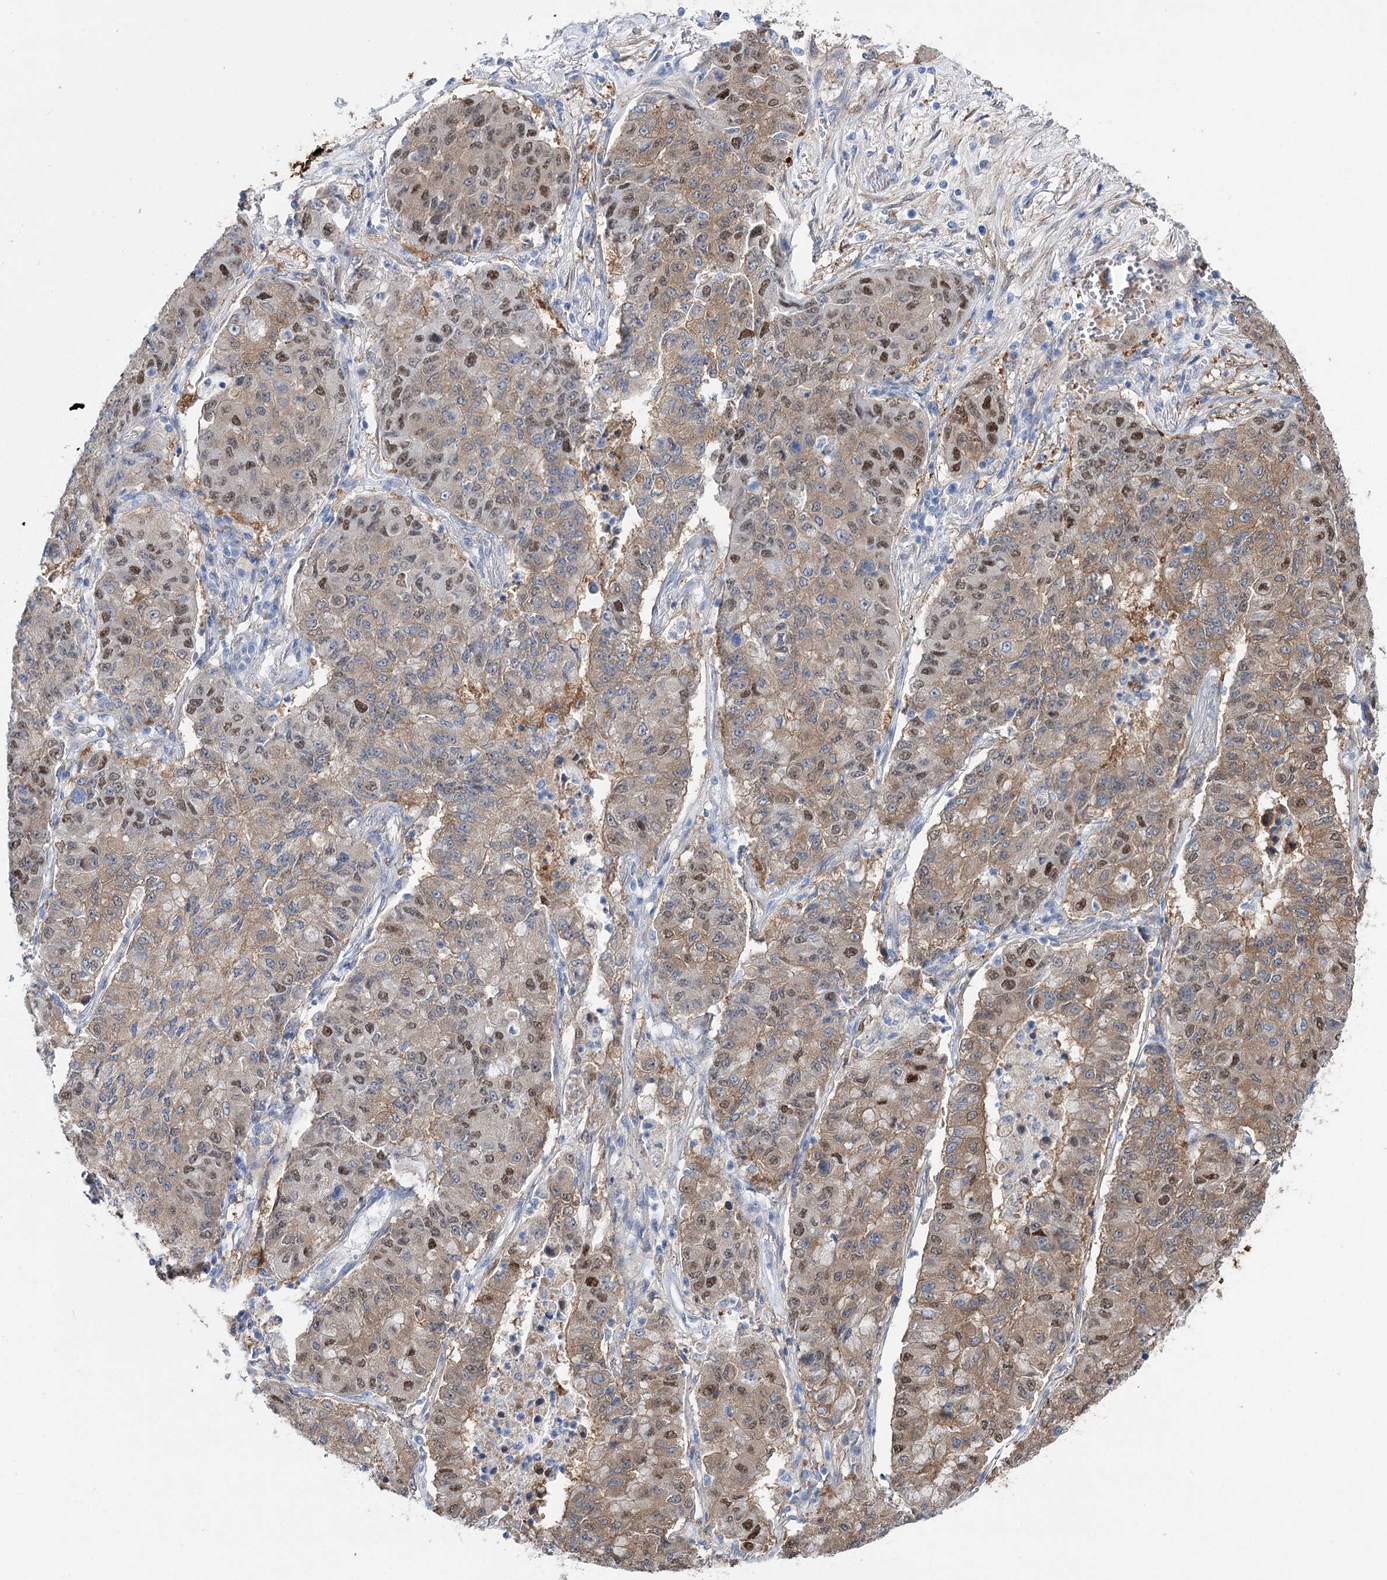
{"staining": {"intensity": "moderate", "quantity": "25%-75%", "location": "nuclear"}, "tissue": "lung cancer", "cell_type": "Tumor cells", "image_type": "cancer", "snomed": [{"axis": "morphology", "description": "Squamous cell carcinoma, NOS"}, {"axis": "topography", "description": "Lung"}], "caption": "Immunohistochemical staining of human squamous cell carcinoma (lung) shows medium levels of moderate nuclear staining in approximately 25%-75% of tumor cells.", "gene": "UGDH", "patient": {"sex": "male", "age": 74}}